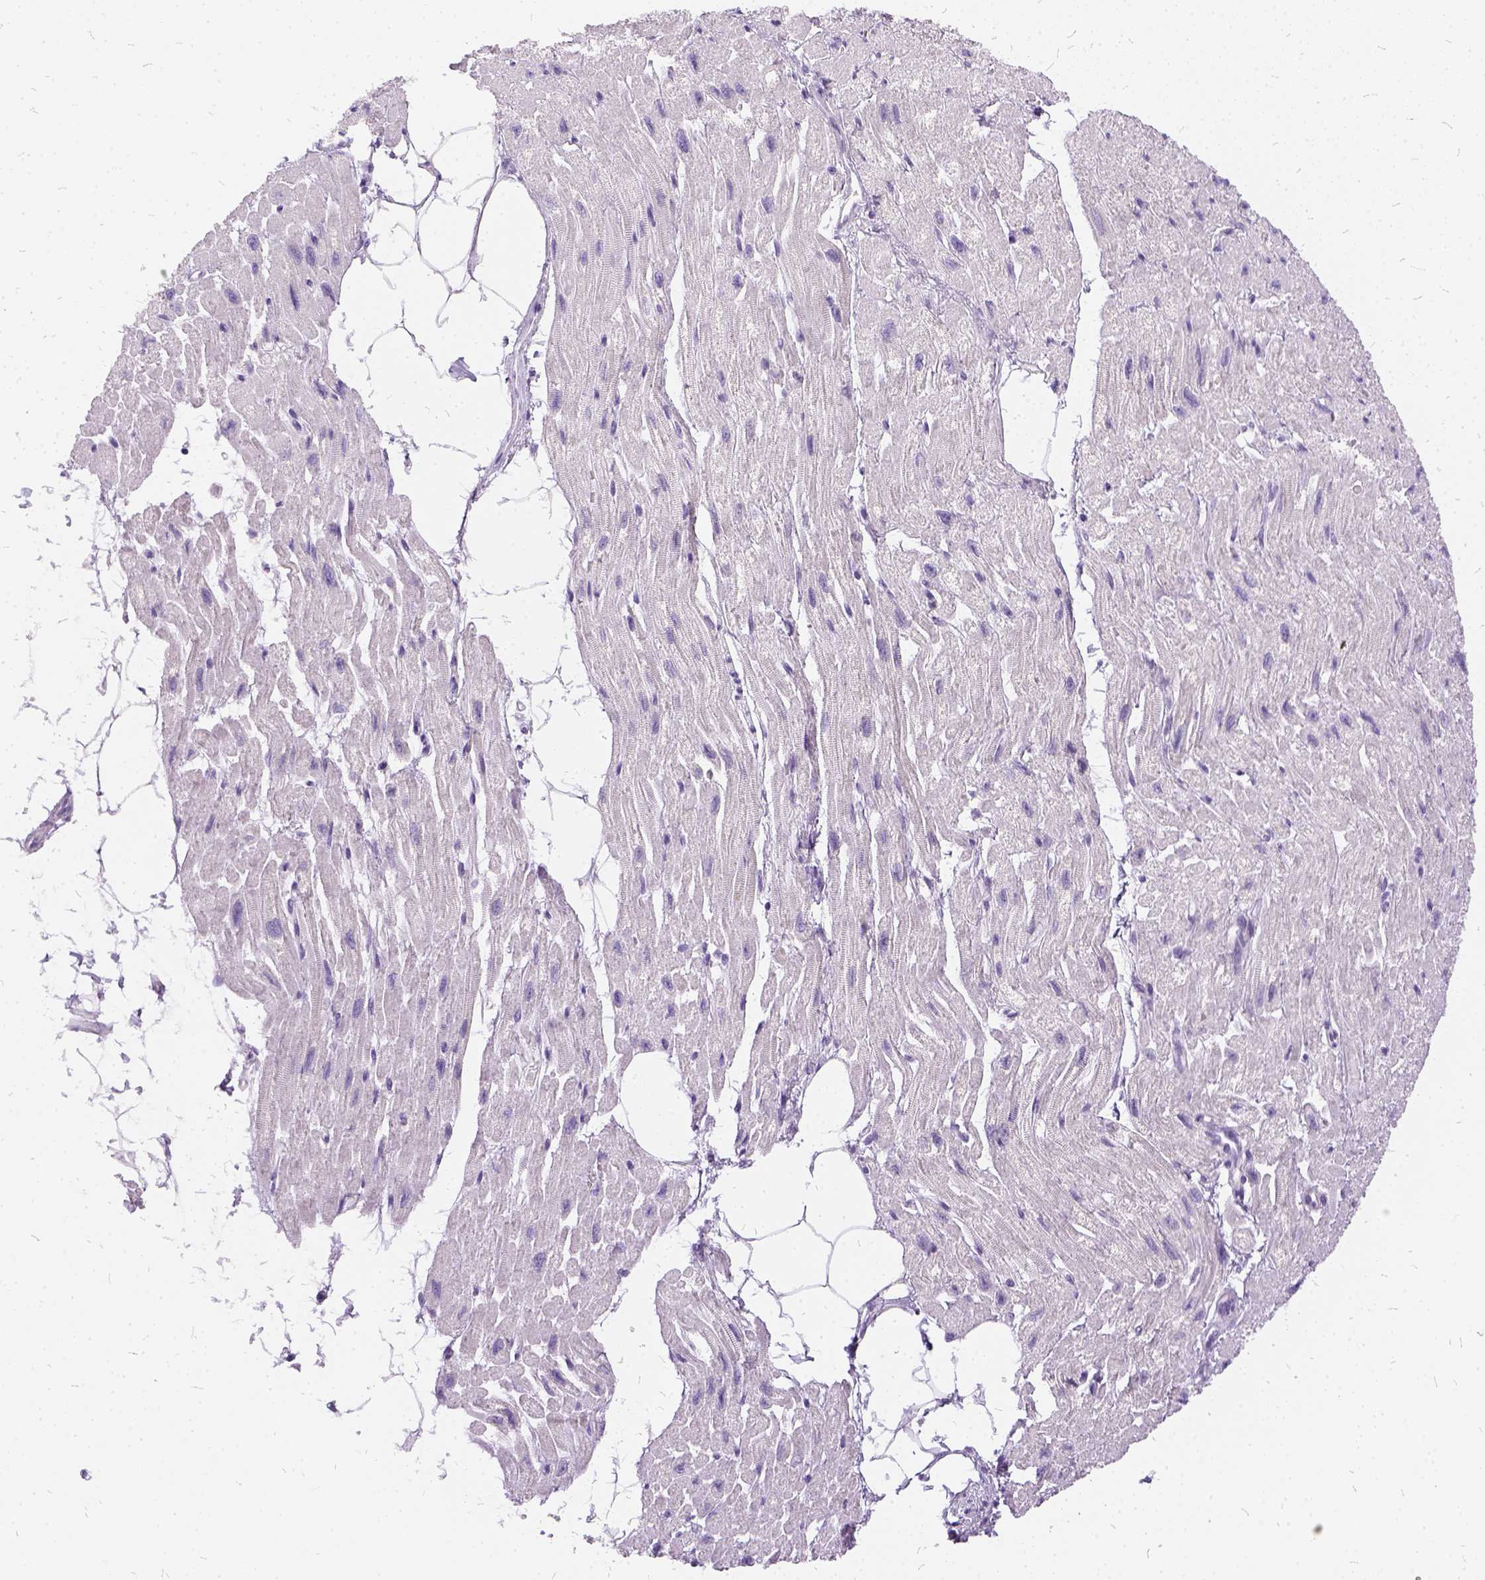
{"staining": {"intensity": "negative", "quantity": "none", "location": "none"}, "tissue": "heart muscle", "cell_type": "Cardiomyocytes", "image_type": "normal", "snomed": [{"axis": "morphology", "description": "Normal tissue, NOS"}, {"axis": "topography", "description": "Heart"}], "caption": "IHC of benign heart muscle demonstrates no positivity in cardiomyocytes. (Brightfield microscopy of DAB immunohistochemistry at high magnification).", "gene": "FDX1", "patient": {"sex": "female", "age": 62}}